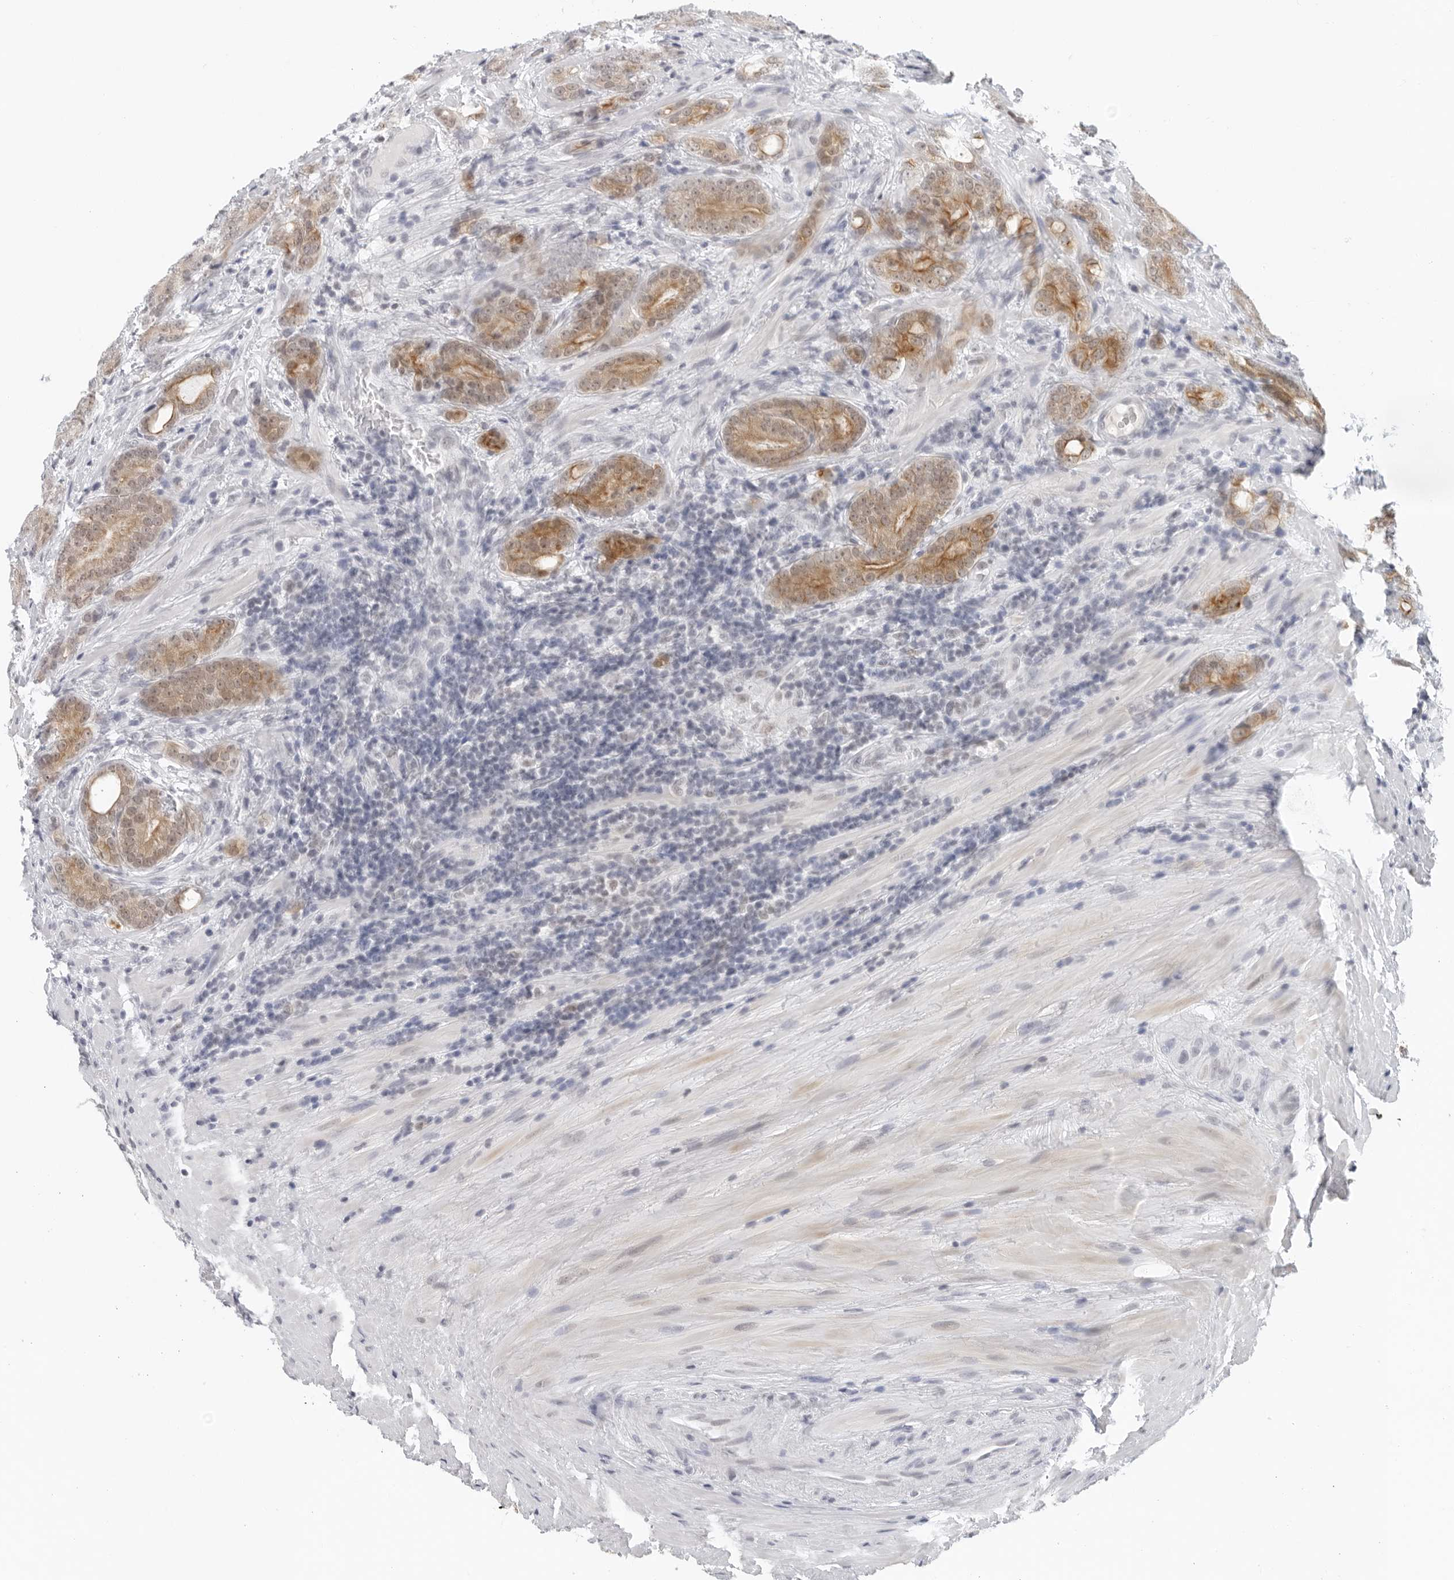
{"staining": {"intensity": "moderate", "quantity": ">75%", "location": "cytoplasmic/membranous,nuclear"}, "tissue": "prostate cancer", "cell_type": "Tumor cells", "image_type": "cancer", "snomed": [{"axis": "morphology", "description": "Adenocarcinoma, High grade"}, {"axis": "topography", "description": "Prostate"}], "caption": "Immunohistochemistry photomicrograph of human high-grade adenocarcinoma (prostate) stained for a protein (brown), which demonstrates medium levels of moderate cytoplasmic/membranous and nuclear staining in about >75% of tumor cells.", "gene": "FLG2", "patient": {"sex": "male", "age": 57}}